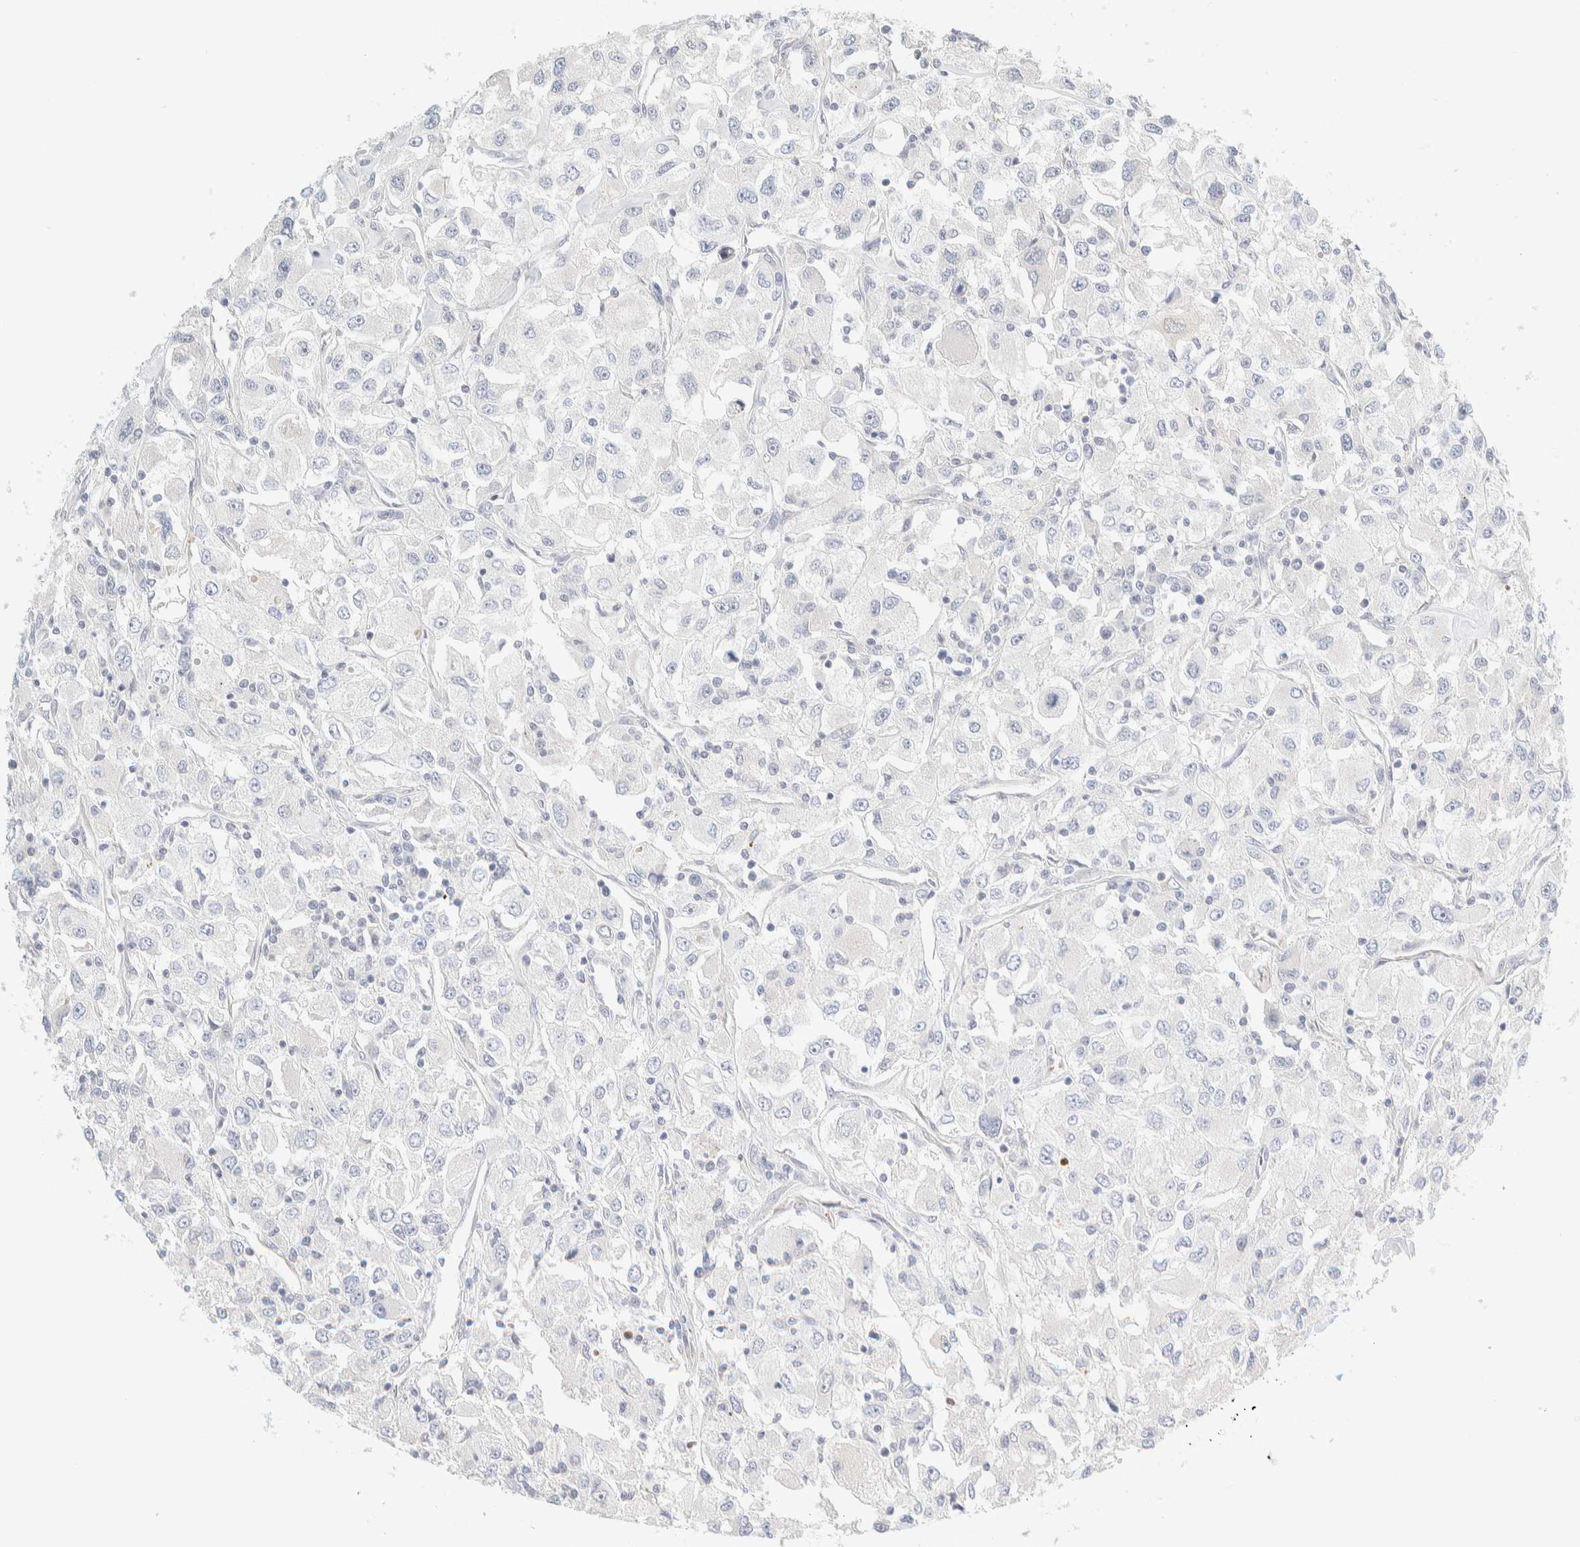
{"staining": {"intensity": "negative", "quantity": "none", "location": "none"}, "tissue": "renal cancer", "cell_type": "Tumor cells", "image_type": "cancer", "snomed": [{"axis": "morphology", "description": "Adenocarcinoma, NOS"}, {"axis": "topography", "description": "Kidney"}], "caption": "Tumor cells are negative for brown protein staining in renal cancer.", "gene": "PCYT2", "patient": {"sex": "female", "age": 52}}